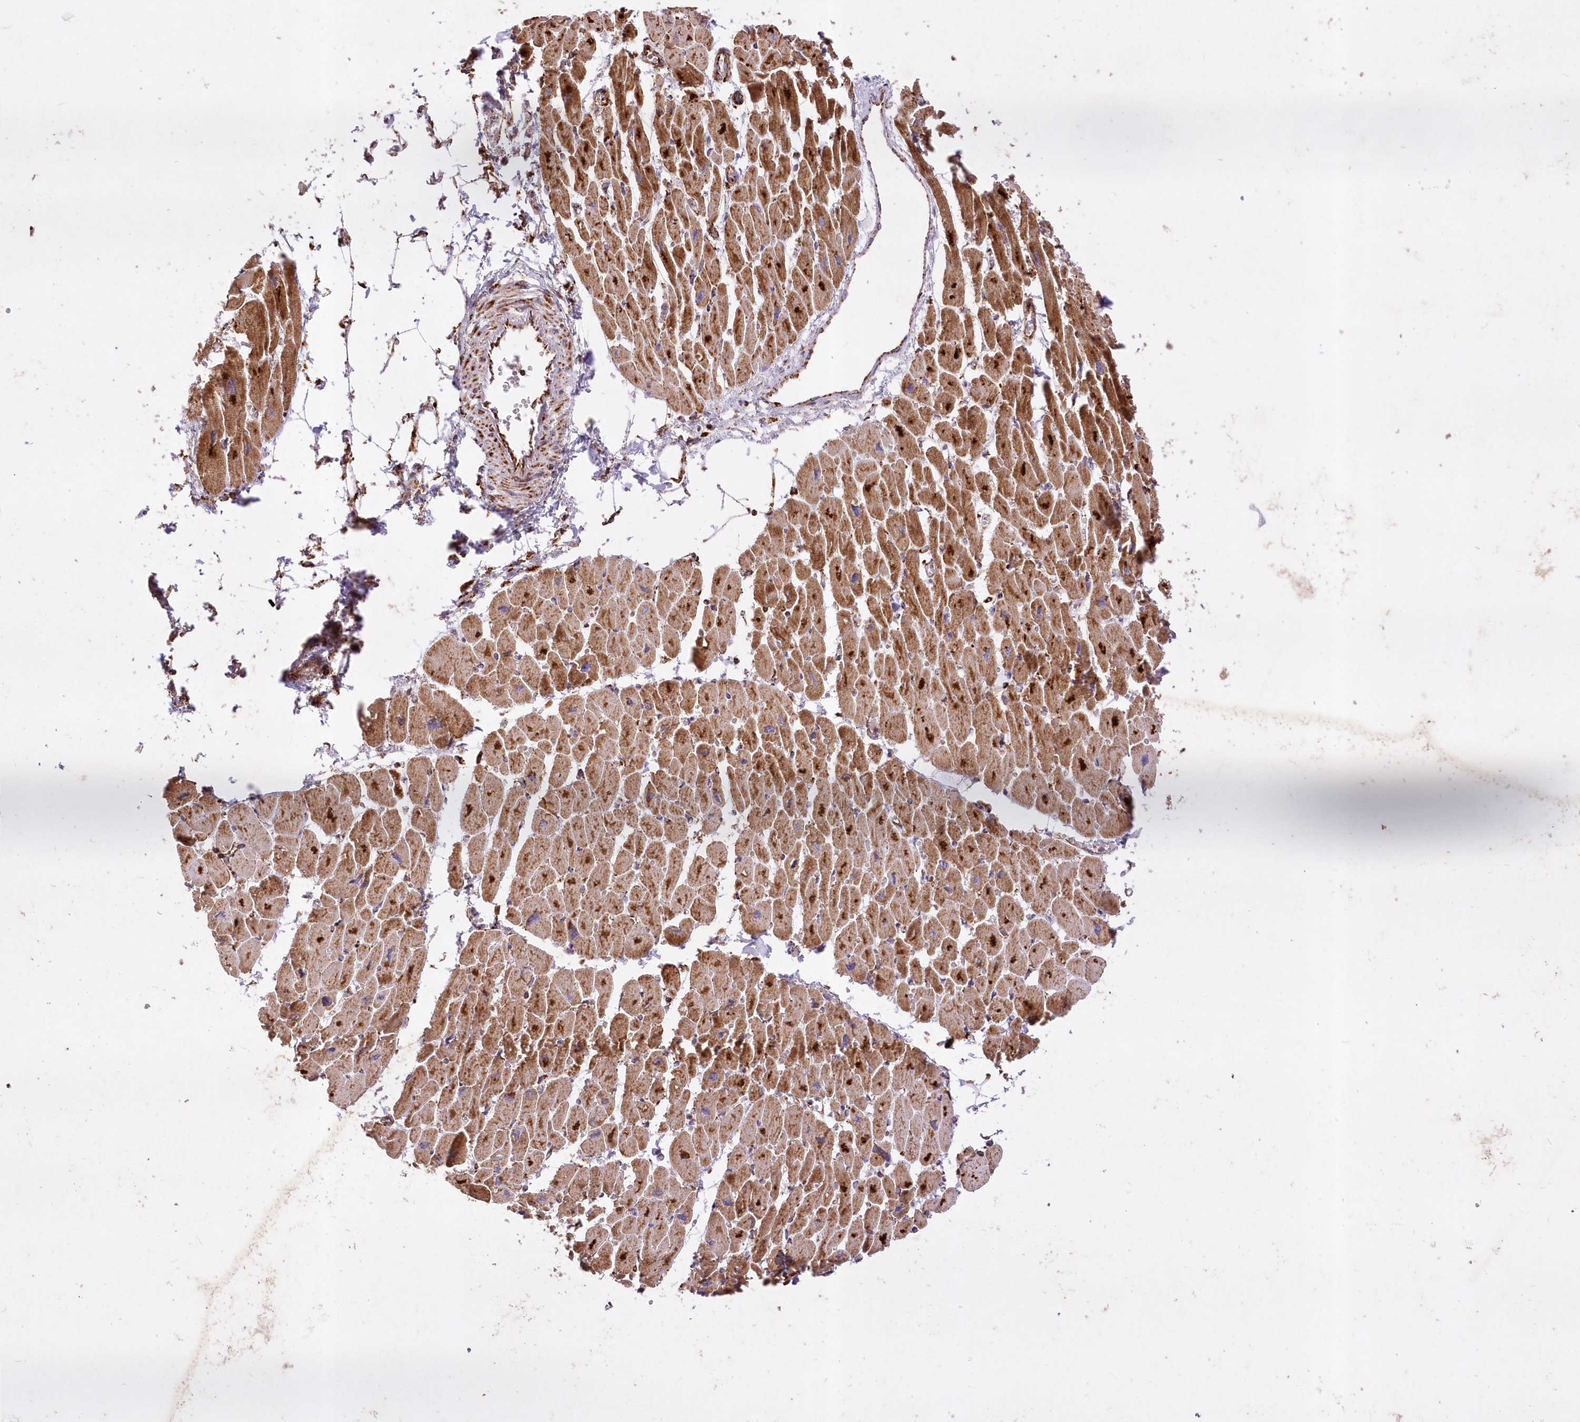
{"staining": {"intensity": "moderate", "quantity": ">75%", "location": "cytoplasmic/membranous"}, "tissue": "heart muscle", "cell_type": "Cardiomyocytes", "image_type": "normal", "snomed": [{"axis": "morphology", "description": "Normal tissue, NOS"}, {"axis": "topography", "description": "Heart"}], "caption": "This histopathology image reveals IHC staining of unremarkable human heart muscle, with medium moderate cytoplasmic/membranous staining in approximately >75% of cardiomyocytes.", "gene": "ASNSD1", "patient": {"sex": "female", "age": 54}}